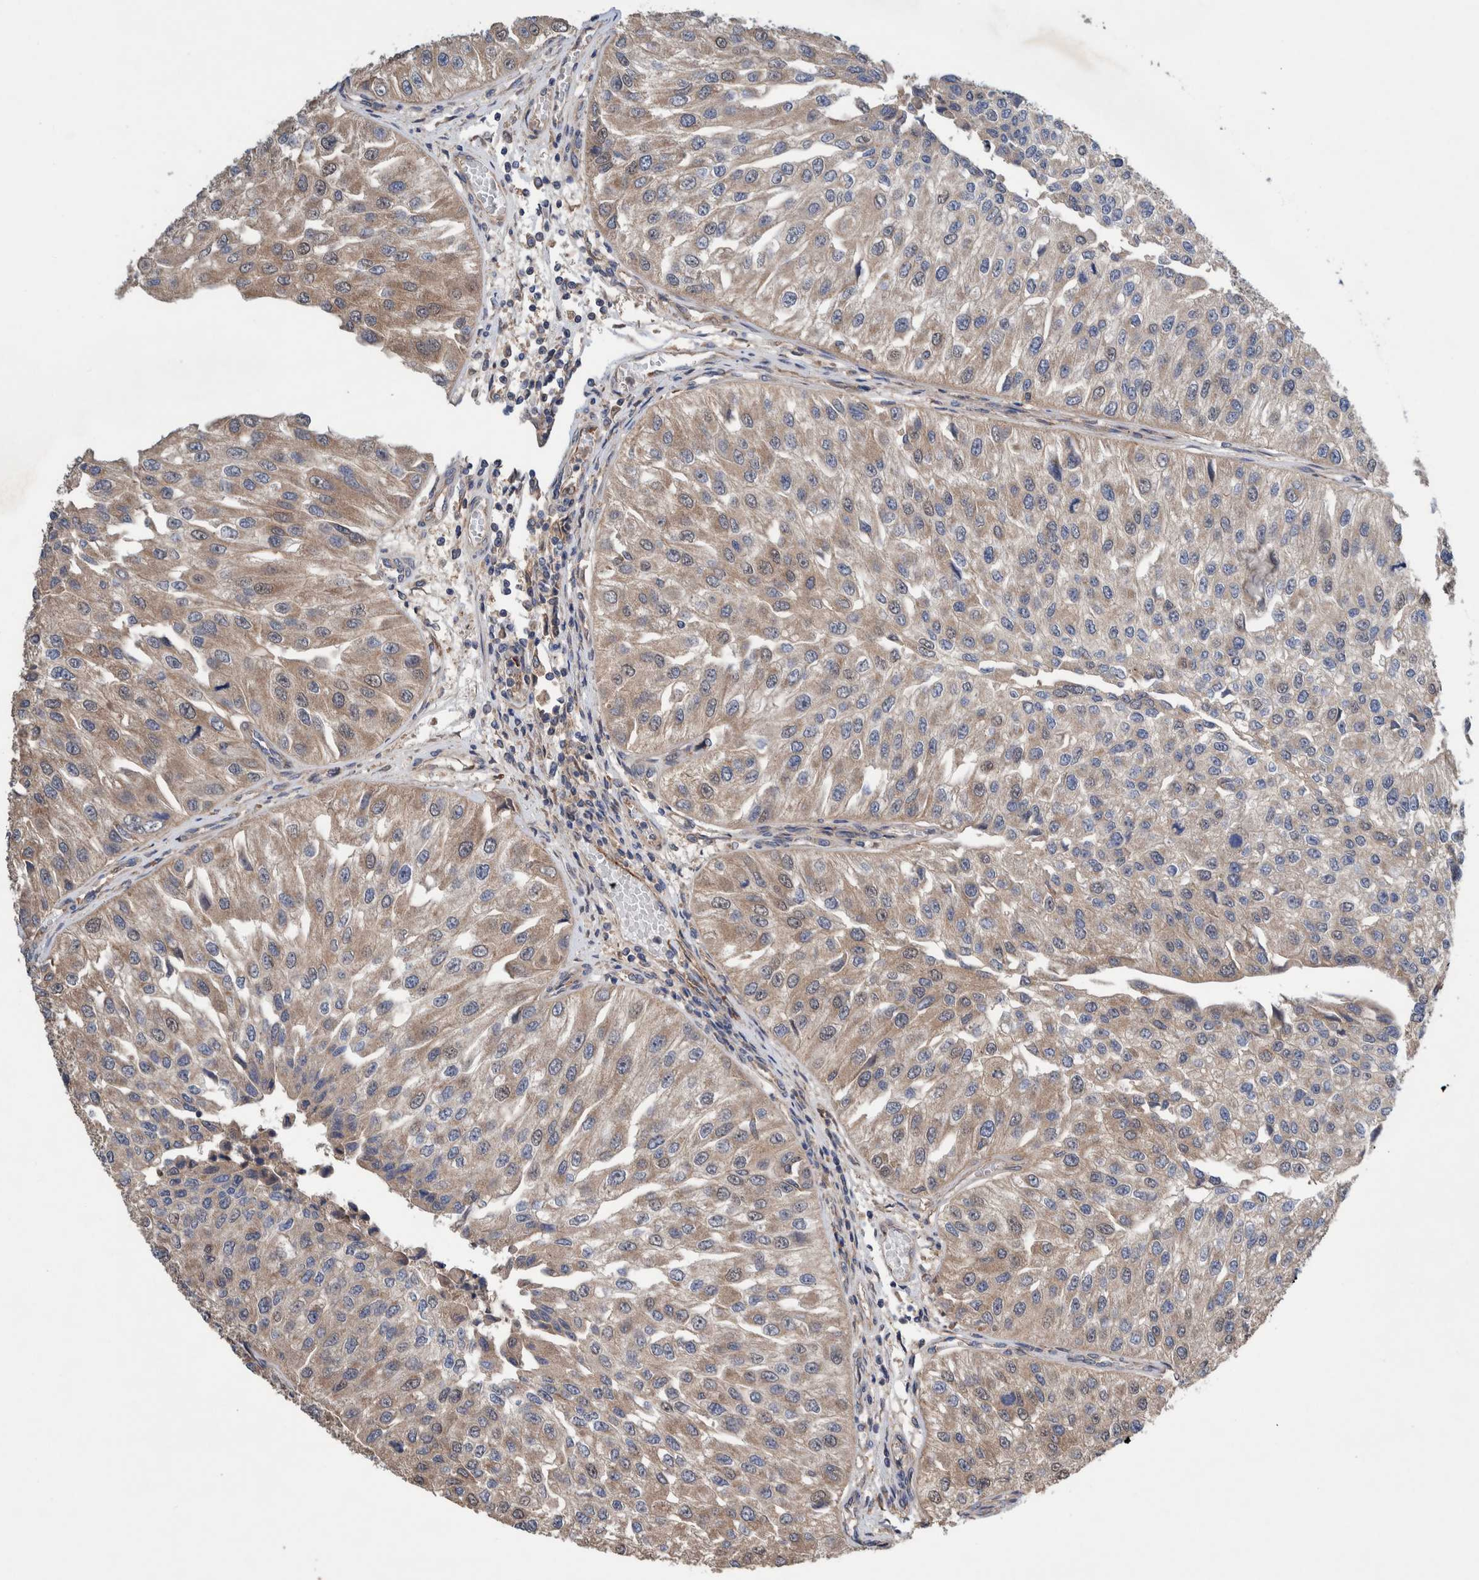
{"staining": {"intensity": "weak", "quantity": ">75%", "location": "cytoplasmic/membranous"}, "tissue": "urothelial cancer", "cell_type": "Tumor cells", "image_type": "cancer", "snomed": [{"axis": "morphology", "description": "Urothelial carcinoma, High grade"}, {"axis": "topography", "description": "Kidney"}, {"axis": "topography", "description": "Urinary bladder"}], "caption": "The immunohistochemical stain highlights weak cytoplasmic/membranous expression in tumor cells of urothelial carcinoma (high-grade) tissue.", "gene": "PIK3R6", "patient": {"sex": "male", "age": 77}}